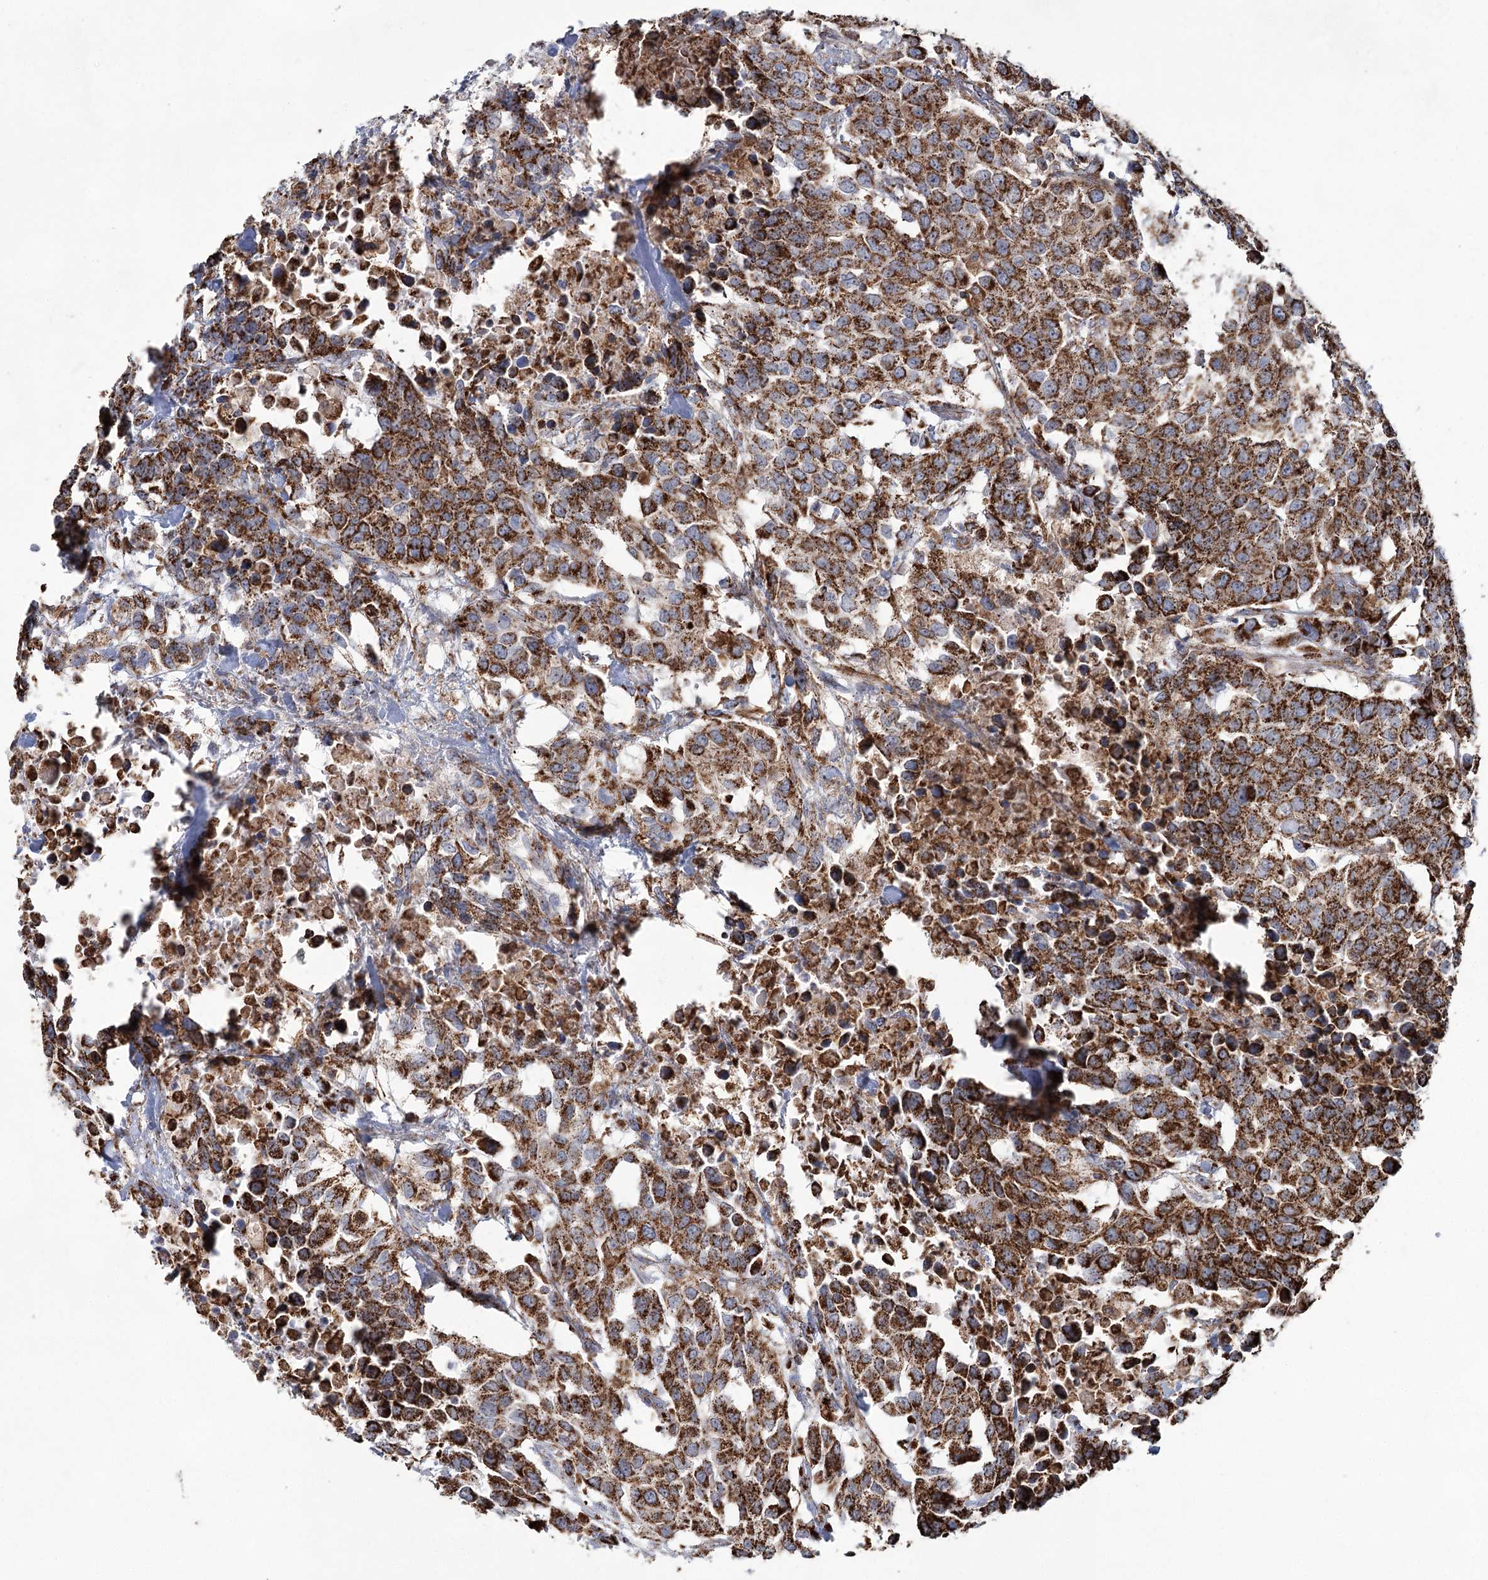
{"staining": {"intensity": "strong", "quantity": ">75%", "location": "cytoplasmic/membranous"}, "tissue": "urothelial cancer", "cell_type": "Tumor cells", "image_type": "cancer", "snomed": [{"axis": "morphology", "description": "Urothelial carcinoma, High grade"}, {"axis": "topography", "description": "Urinary bladder"}], "caption": "IHC image of neoplastic tissue: high-grade urothelial carcinoma stained using IHC demonstrates high levels of strong protein expression localized specifically in the cytoplasmic/membranous of tumor cells, appearing as a cytoplasmic/membranous brown color.", "gene": "CWF19L1", "patient": {"sex": "female", "age": 80}}